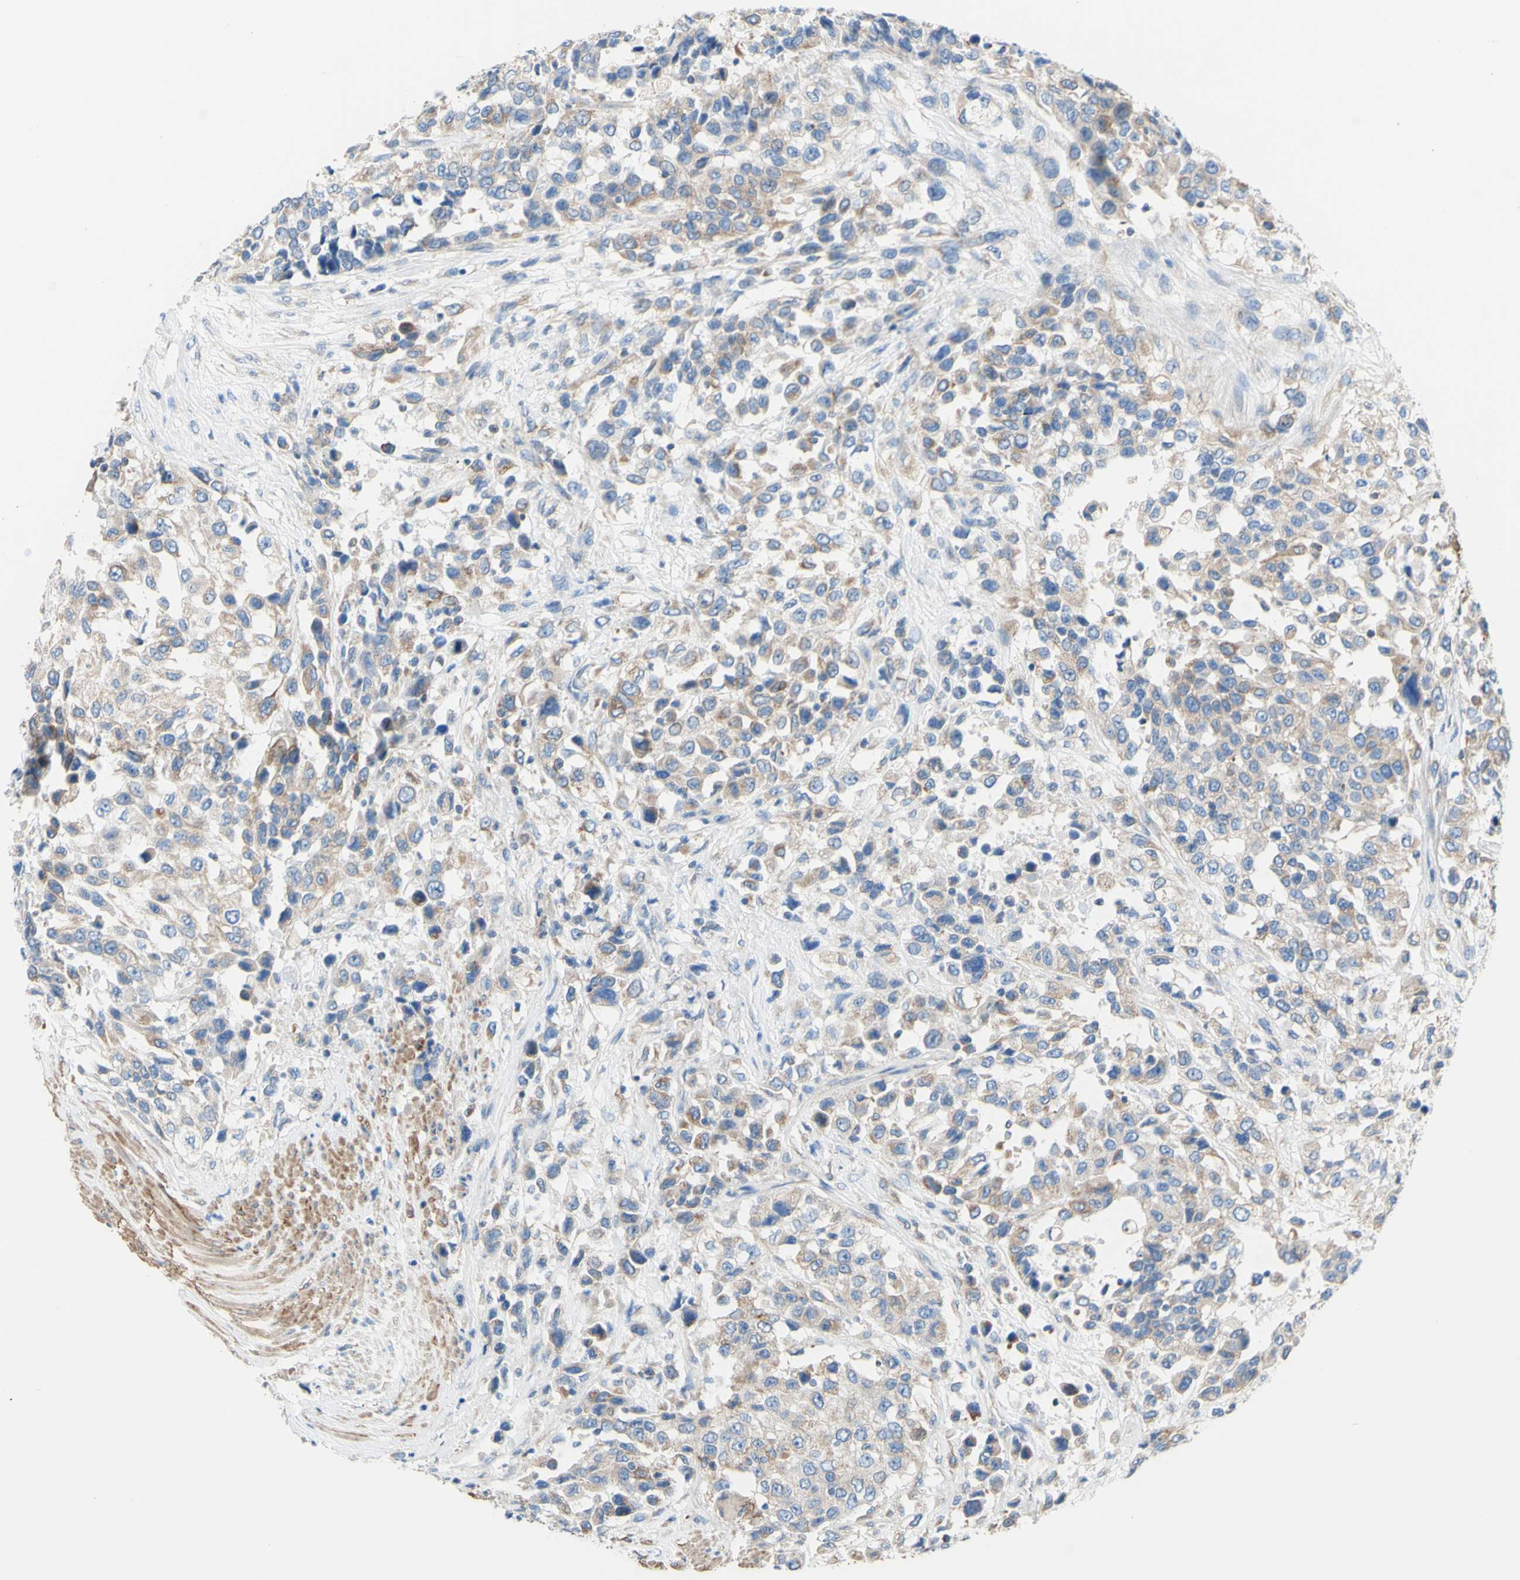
{"staining": {"intensity": "weak", "quantity": "25%-75%", "location": "cytoplasmic/membranous"}, "tissue": "urothelial cancer", "cell_type": "Tumor cells", "image_type": "cancer", "snomed": [{"axis": "morphology", "description": "Urothelial carcinoma, High grade"}, {"axis": "topography", "description": "Urinary bladder"}], "caption": "Urothelial cancer stained for a protein (brown) shows weak cytoplasmic/membranous positive positivity in about 25%-75% of tumor cells.", "gene": "RETREG2", "patient": {"sex": "female", "age": 80}}